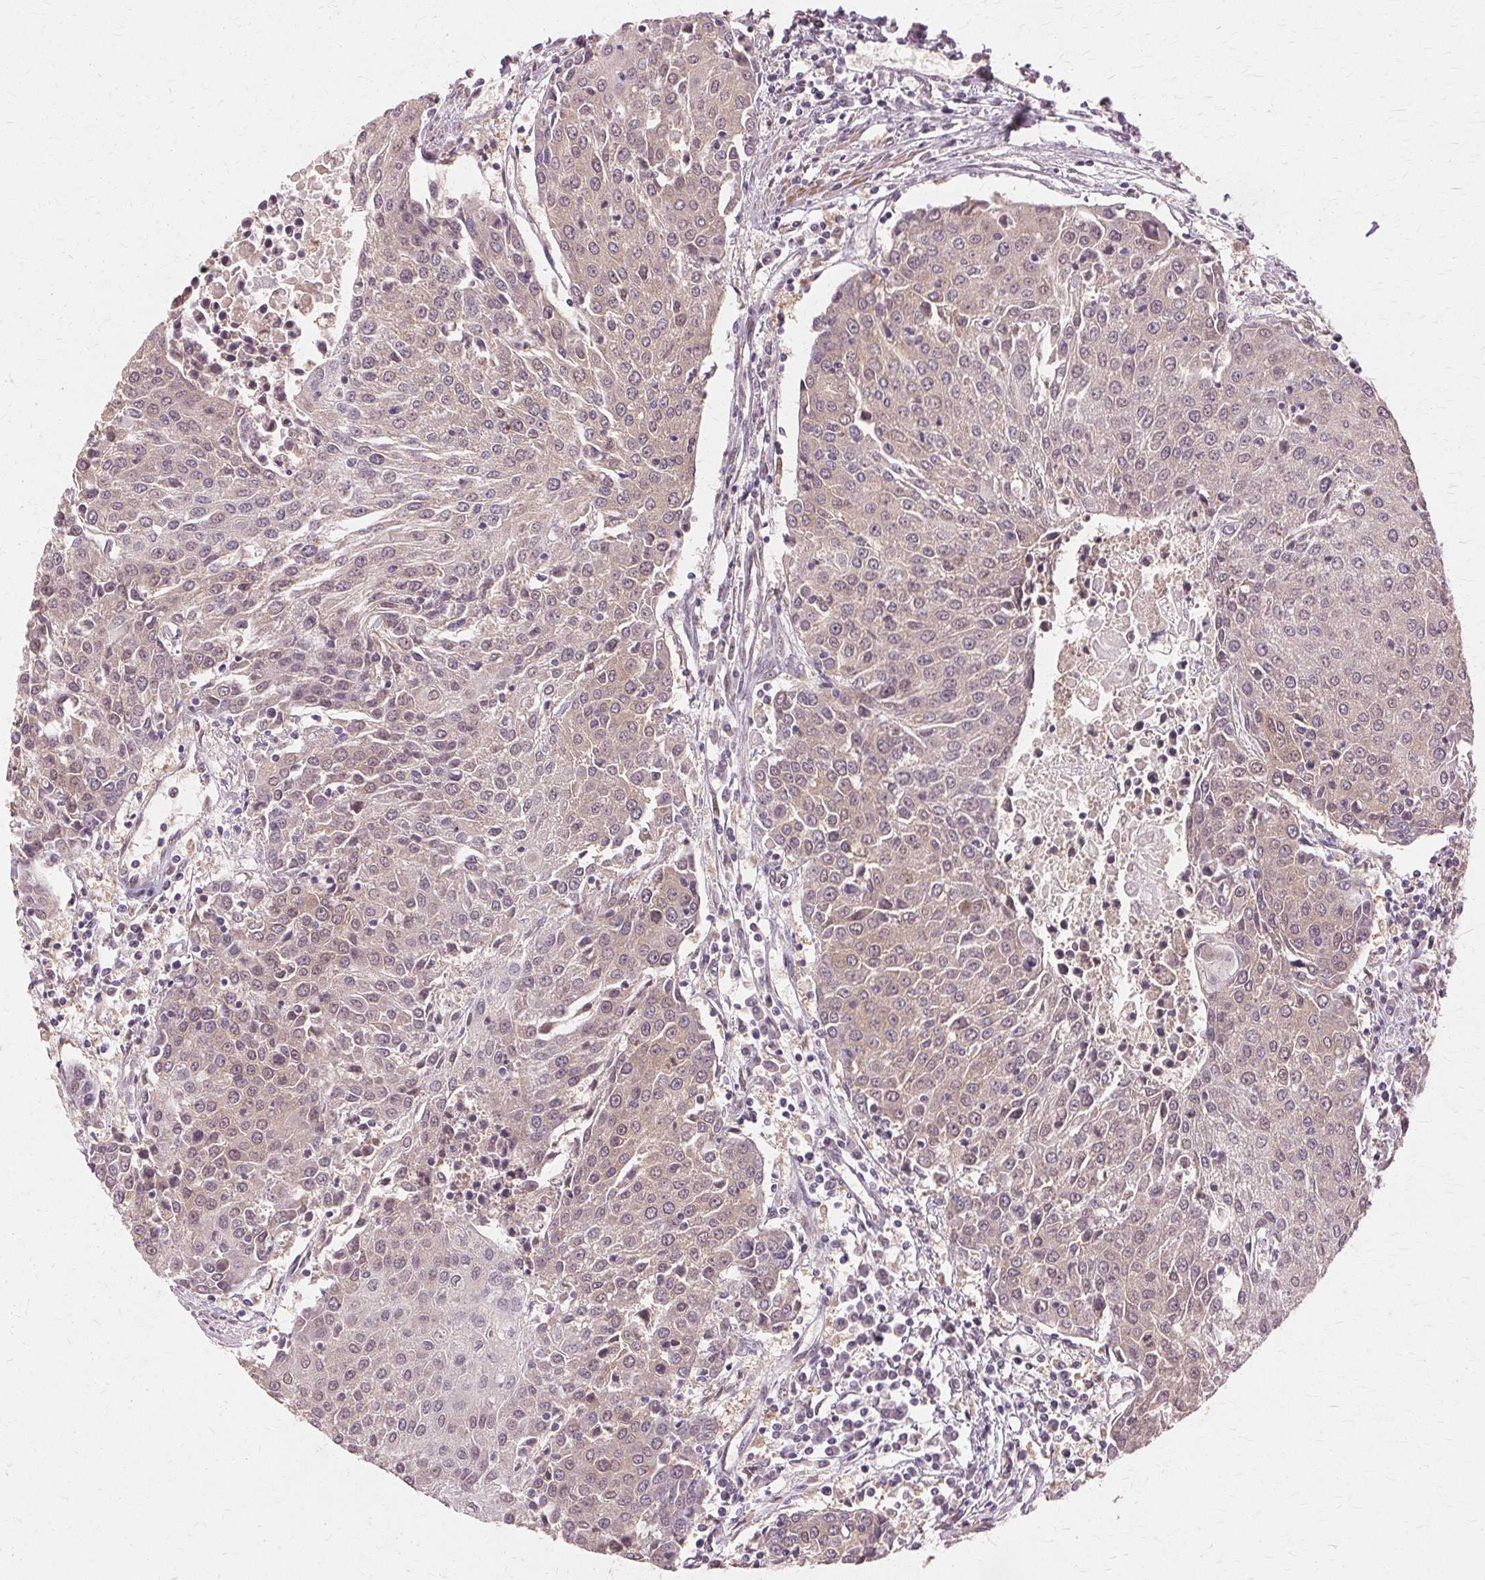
{"staining": {"intensity": "weak", "quantity": "<25%", "location": "nuclear"}, "tissue": "urothelial cancer", "cell_type": "Tumor cells", "image_type": "cancer", "snomed": [{"axis": "morphology", "description": "Urothelial carcinoma, High grade"}, {"axis": "topography", "description": "Urinary bladder"}], "caption": "The image exhibits no staining of tumor cells in urothelial carcinoma (high-grade).", "gene": "PRMT5", "patient": {"sex": "female", "age": 85}}